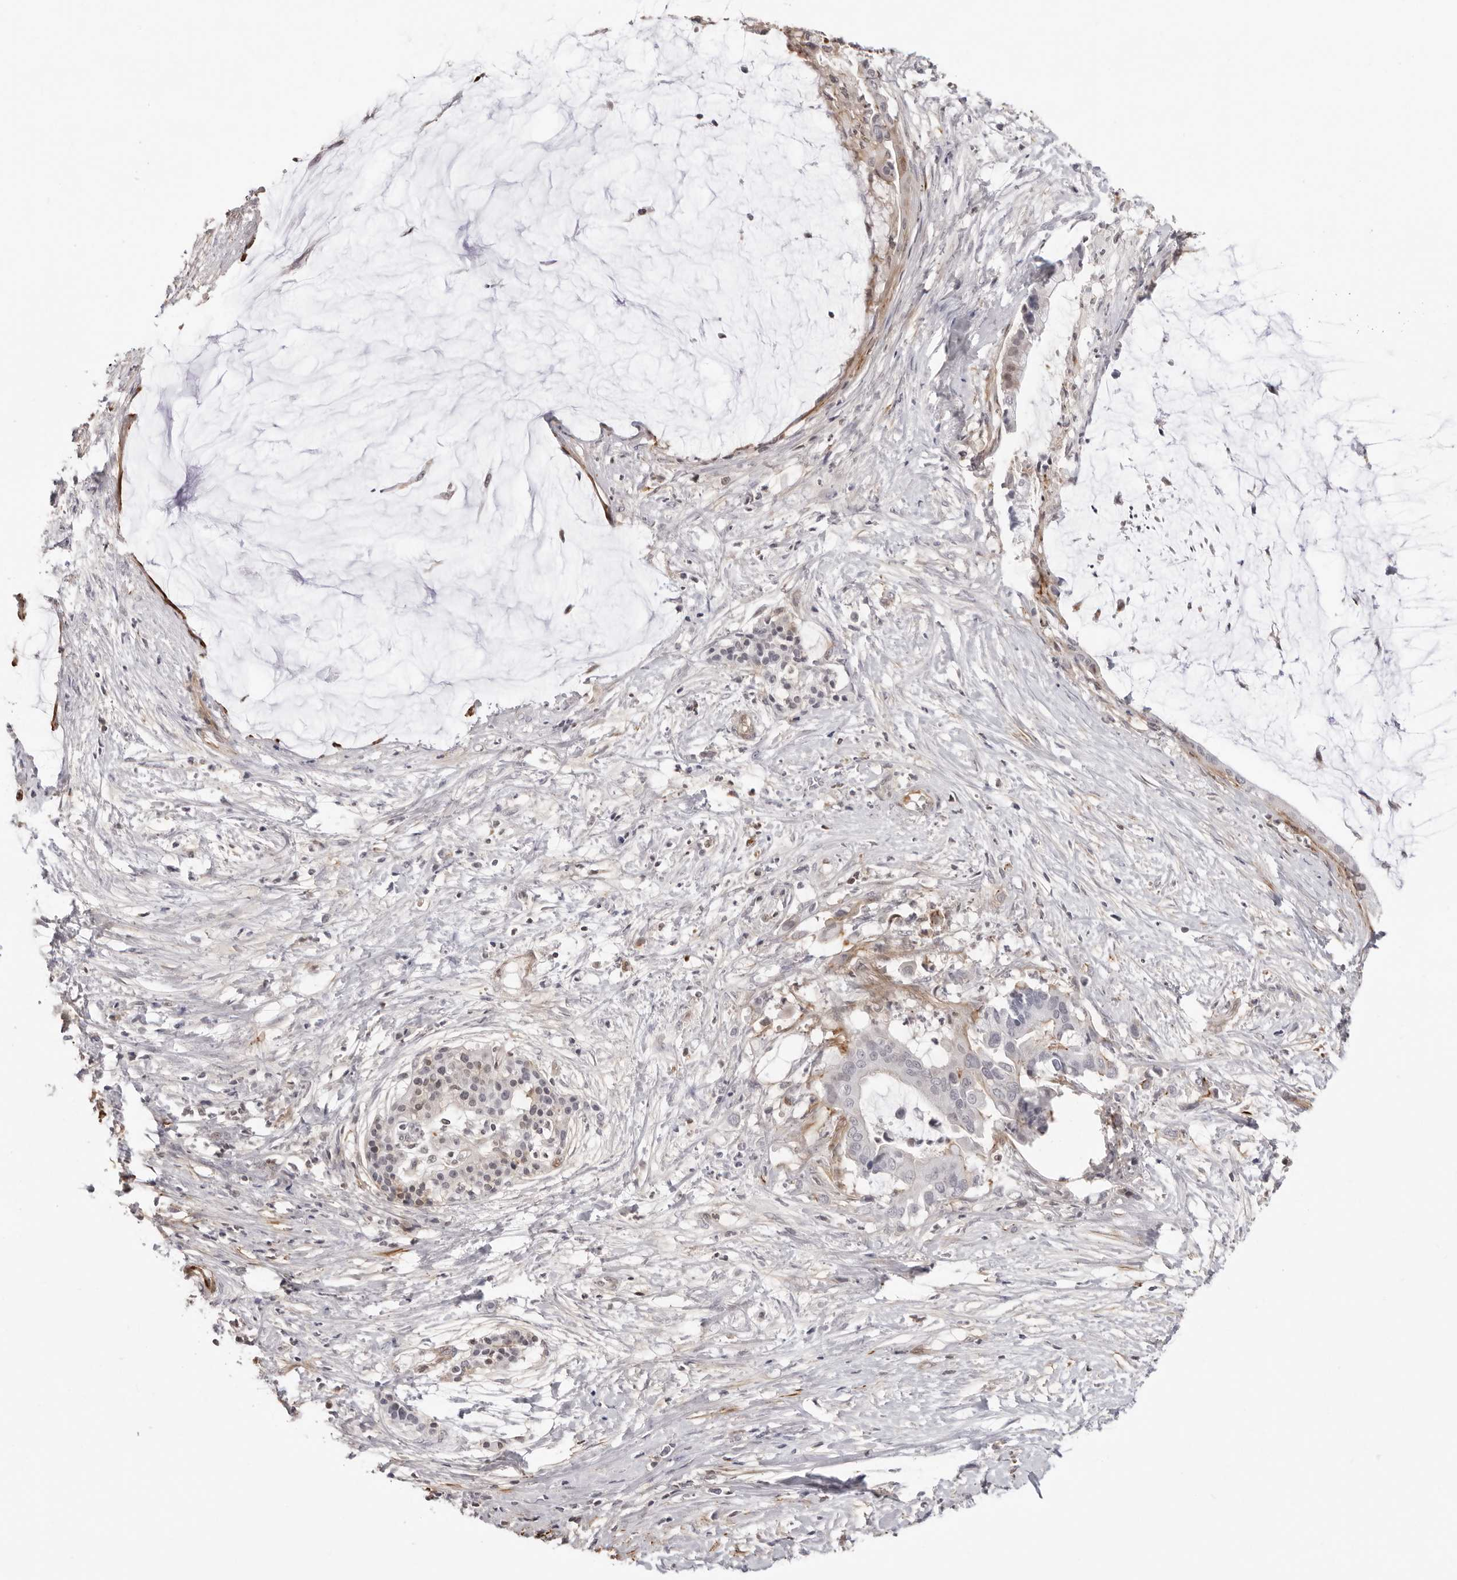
{"staining": {"intensity": "negative", "quantity": "none", "location": "none"}, "tissue": "pancreatic cancer", "cell_type": "Tumor cells", "image_type": "cancer", "snomed": [{"axis": "morphology", "description": "Adenocarcinoma, NOS"}, {"axis": "topography", "description": "Pancreas"}], "caption": "Immunohistochemical staining of pancreatic cancer (adenocarcinoma) exhibits no significant positivity in tumor cells.", "gene": "UNK", "patient": {"sex": "male", "age": 41}}